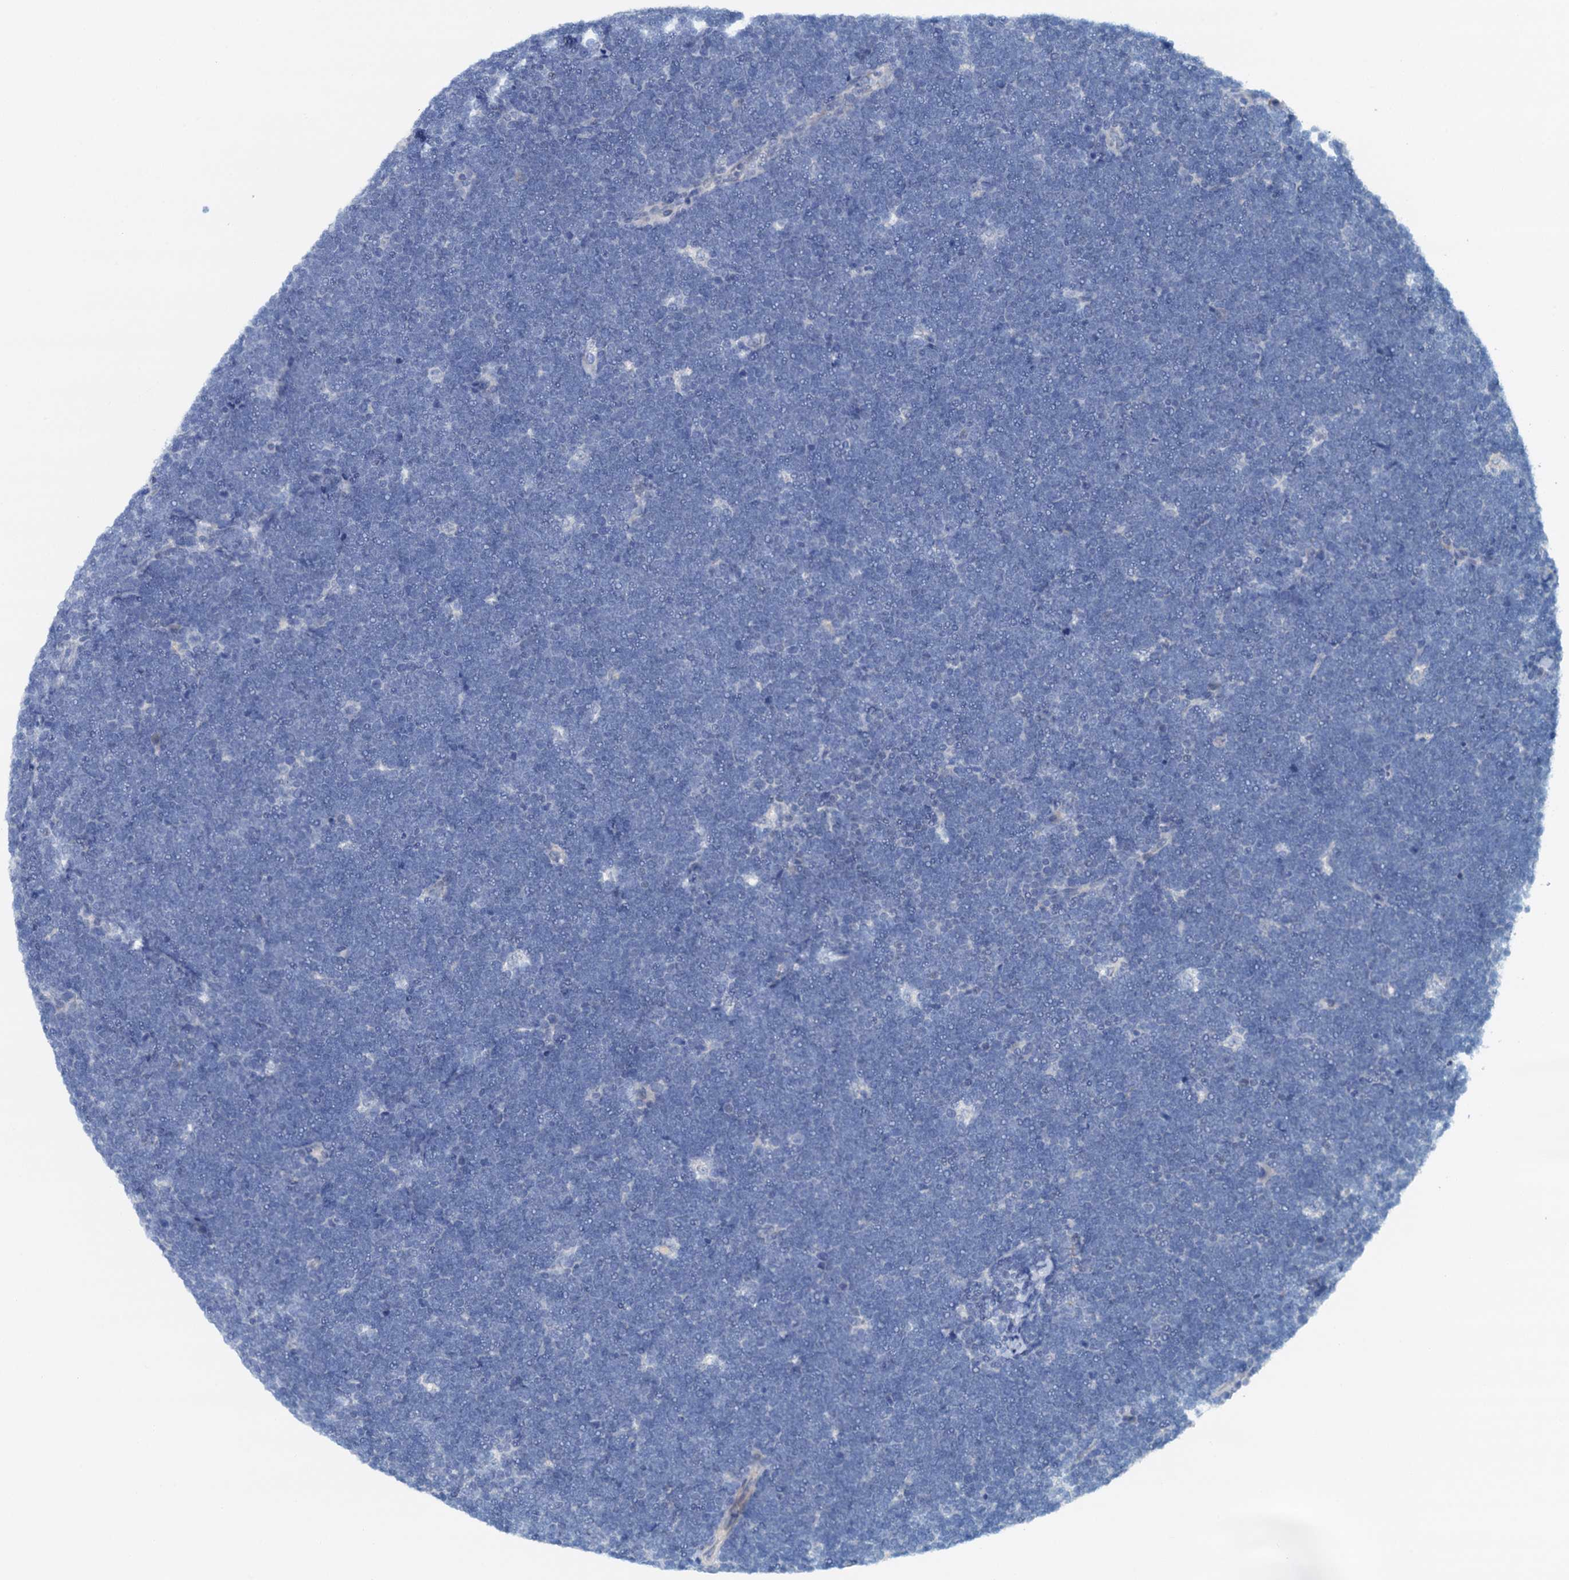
{"staining": {"intensity": "negative", "quantity": "none", "location": "none"}, "tissue": "lymphoma", "cell_type": "Tumor cells", "image_type": "cancer", "snomed": [{"axis": "morphology", "description": "Malignant lymphoma, non-Hodgkin's type, High grade"}, {"axis": "topography", "description": "Lymph node"}], "caption": "Immunohistochemistry photomicrograph of neoplastic tissue: human malignant lymphoma, non-Hodgkin's type (high-grade) stained with DAB exhibits no significant protein staining in tumor cells.", "gene": "DTD1", "patient": {"sex": "male", "age": 13}}